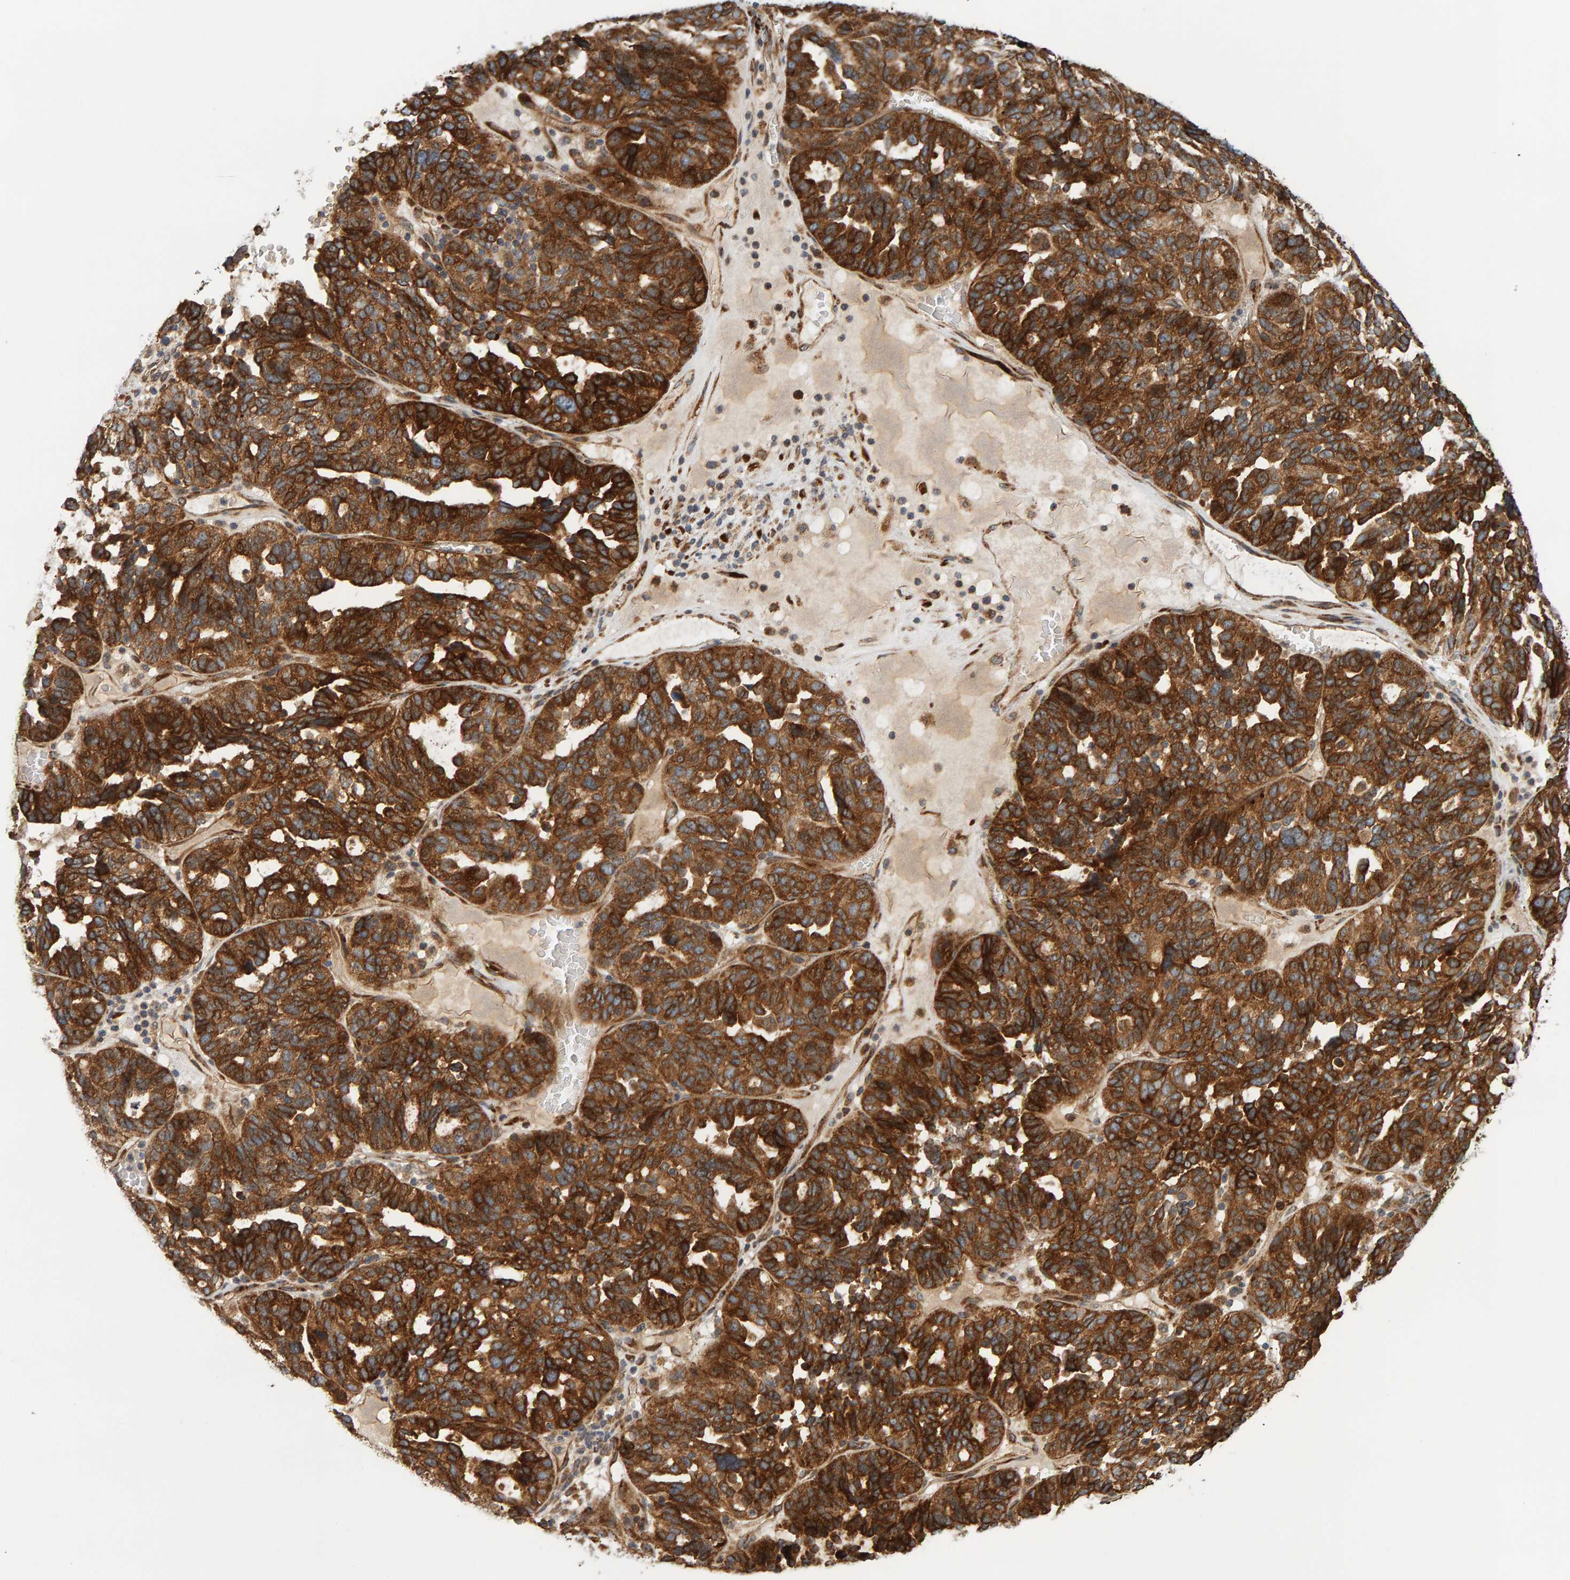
{"staining": {"intensity": "strong", "quantity": ">75%", "location": "cytoplasmic/membranous"}, "tissue": "ovarian cancer", "cell_type": "Tumor cells", "image_type": "cancer", "snomed": [{"axis": "morphology", "description": "Cystadenocarcinoma, serous, NOS"}, {"axis": "topography", "description": "Ovary"}], "caption": "Ovarian serous cystadenocarcinoma stained with a brown dye demonstrates strong cytoplasmic/membranous positive staining in approximately >75% of tumor cells.", "gene": "BAIAP2", "patient": {"sex": "female", "age": 59}}